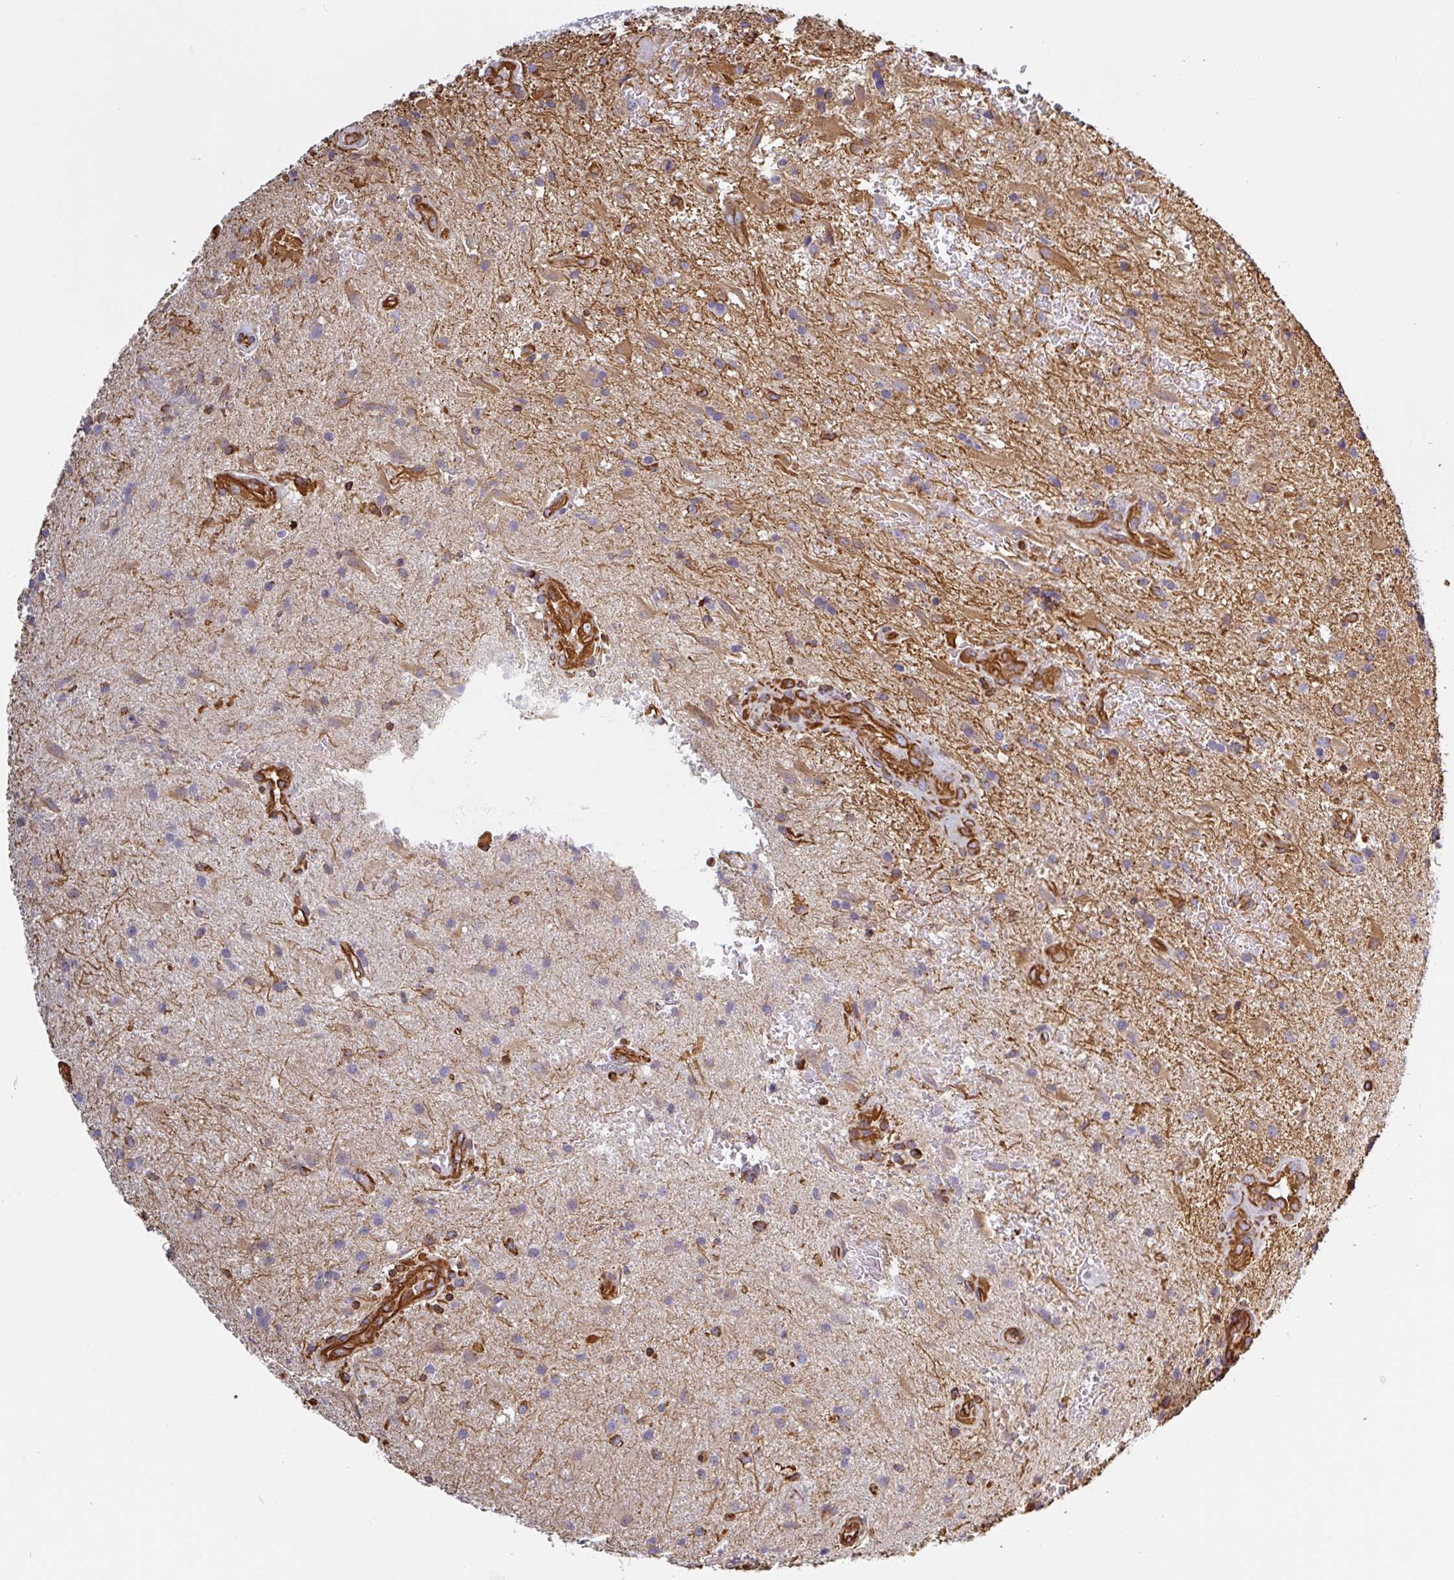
{"staining": {"intensity": "negative", "quantity": "none", "location": "none"}, "tissue": "glioma", "cell_type": "Tumor cells", "image_type": "cancer", "snomed": [{"axis": "morphology", "description": "Glioma, malignant, High grade"}, {"axis": "topography", "description": "Brain"}], "caption": "Tumor cells show no significant positivity in glioma.", "gene": "PPFIA1", "patient": {"sex": "male", "age": 67}}